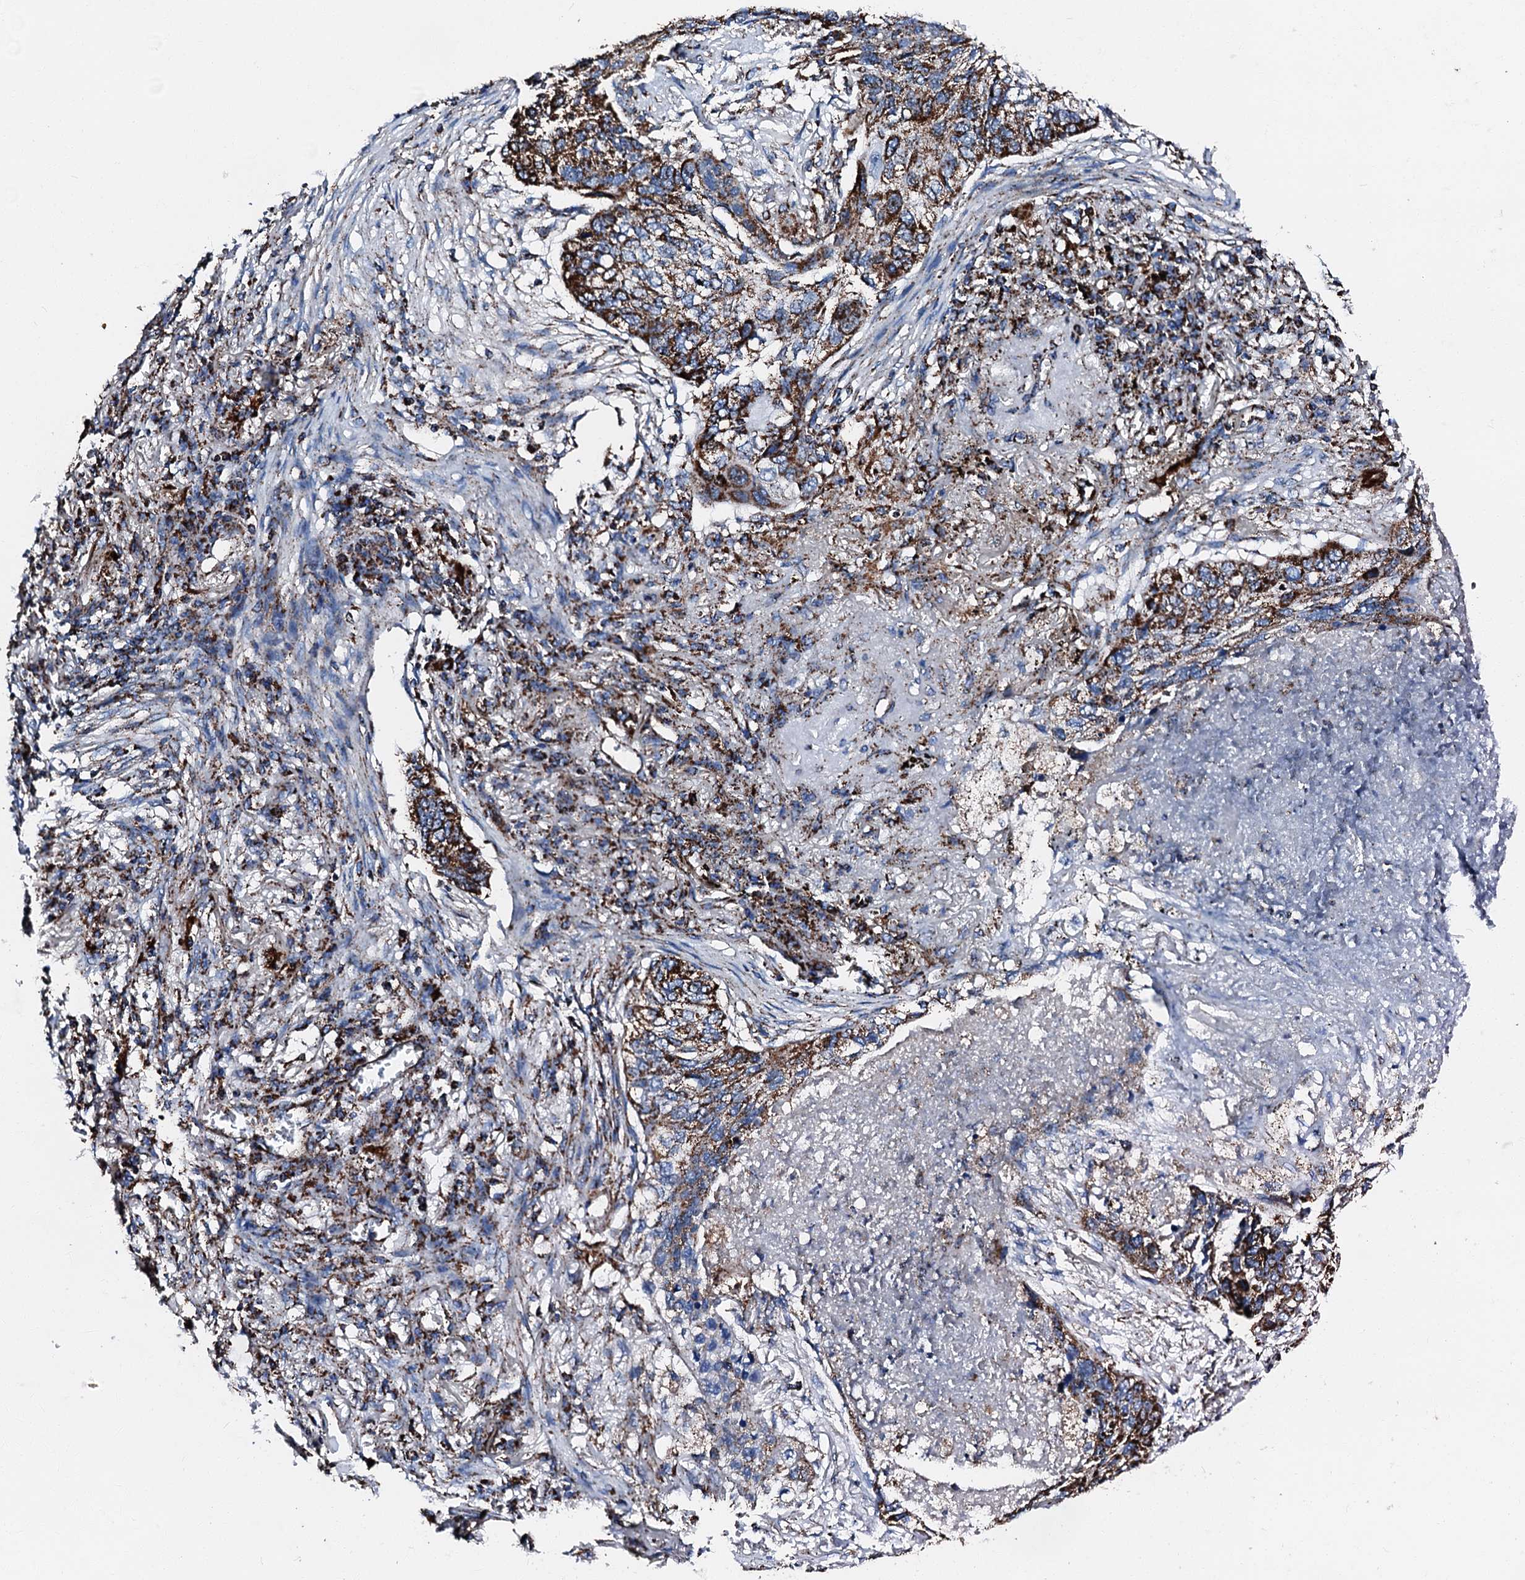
{"staining": {"intensity": "strong", "quantity": ">75%", "location": "cytoplasmic/membranous"}, "tissue": "lung cancer", "cell_type": "Tumor cells", "image_type": "cancer", "snomed": [{"axis": "morphology", "description": "Squamous cell carcinoma, NOS"}, {"axis": "topography", "description": "Lung"}], "caption": "This micrograph displays IHC staining of human lung cancer (squamous cell carcinoma), with high strong cytoplasmic/membranous staining in approximately >75% of tumor cells.", "gene": "HADH", "patient": {"sex": "female", "age": 63}}